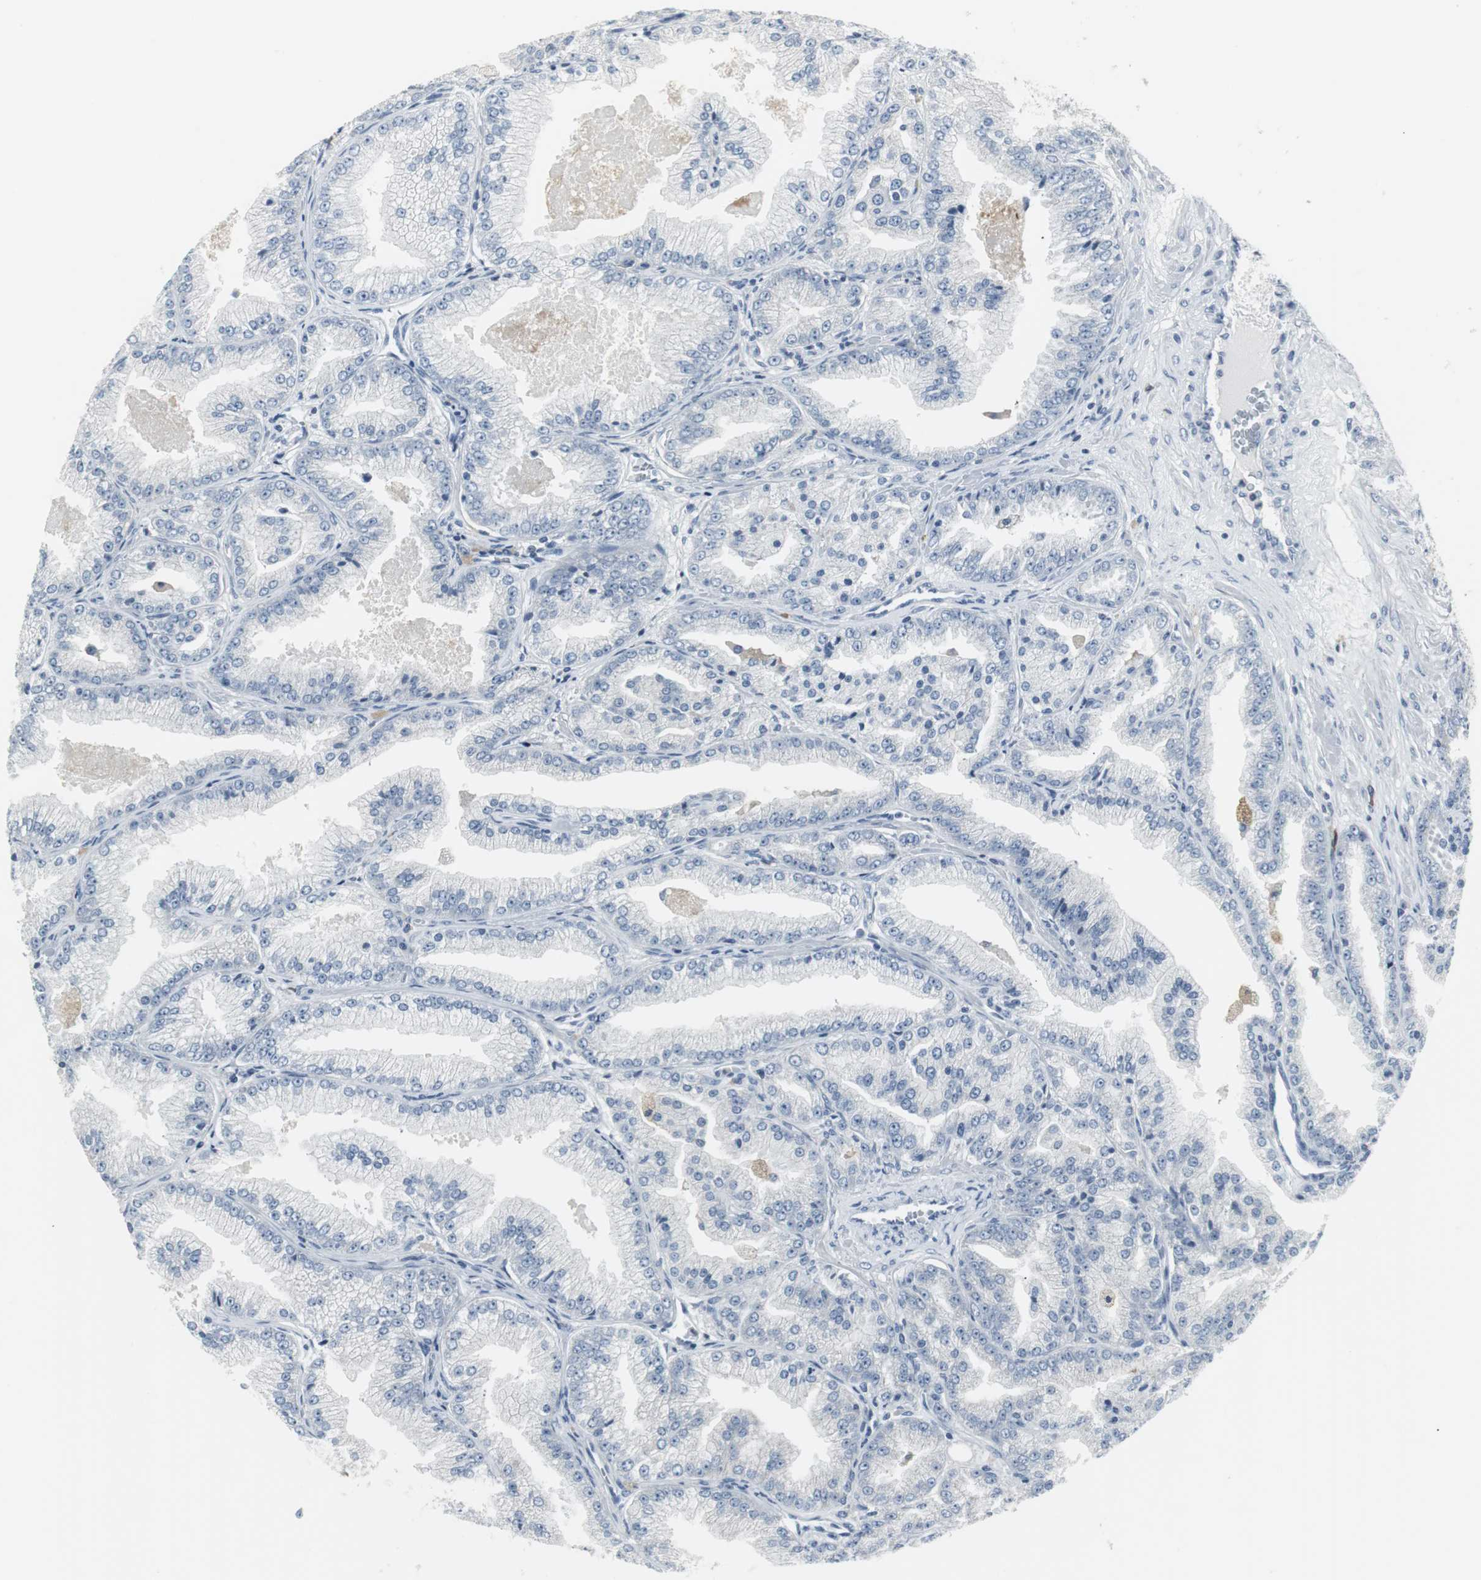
{"staining": {"intensity": "negative", "quantity": "none", "location": "none"}, "tissue": "prostate cancer", "cell_type": "Tumor cells", "image_type": "cancer", "snomed": [{"axis": "morphology", "description": "Adenocarcinoma, High grade"}, {"axis": "topography", "description": "Prostate"}], "caption": "A high-resolution micrograph shows immunohistochemistry staining of prostate cancer (adenocarcinoma (high-grade)), which reveals no significant staining in tumor cells.", "gene": "SLC2A5", "patient": {"sex": "male", "age": 61}}